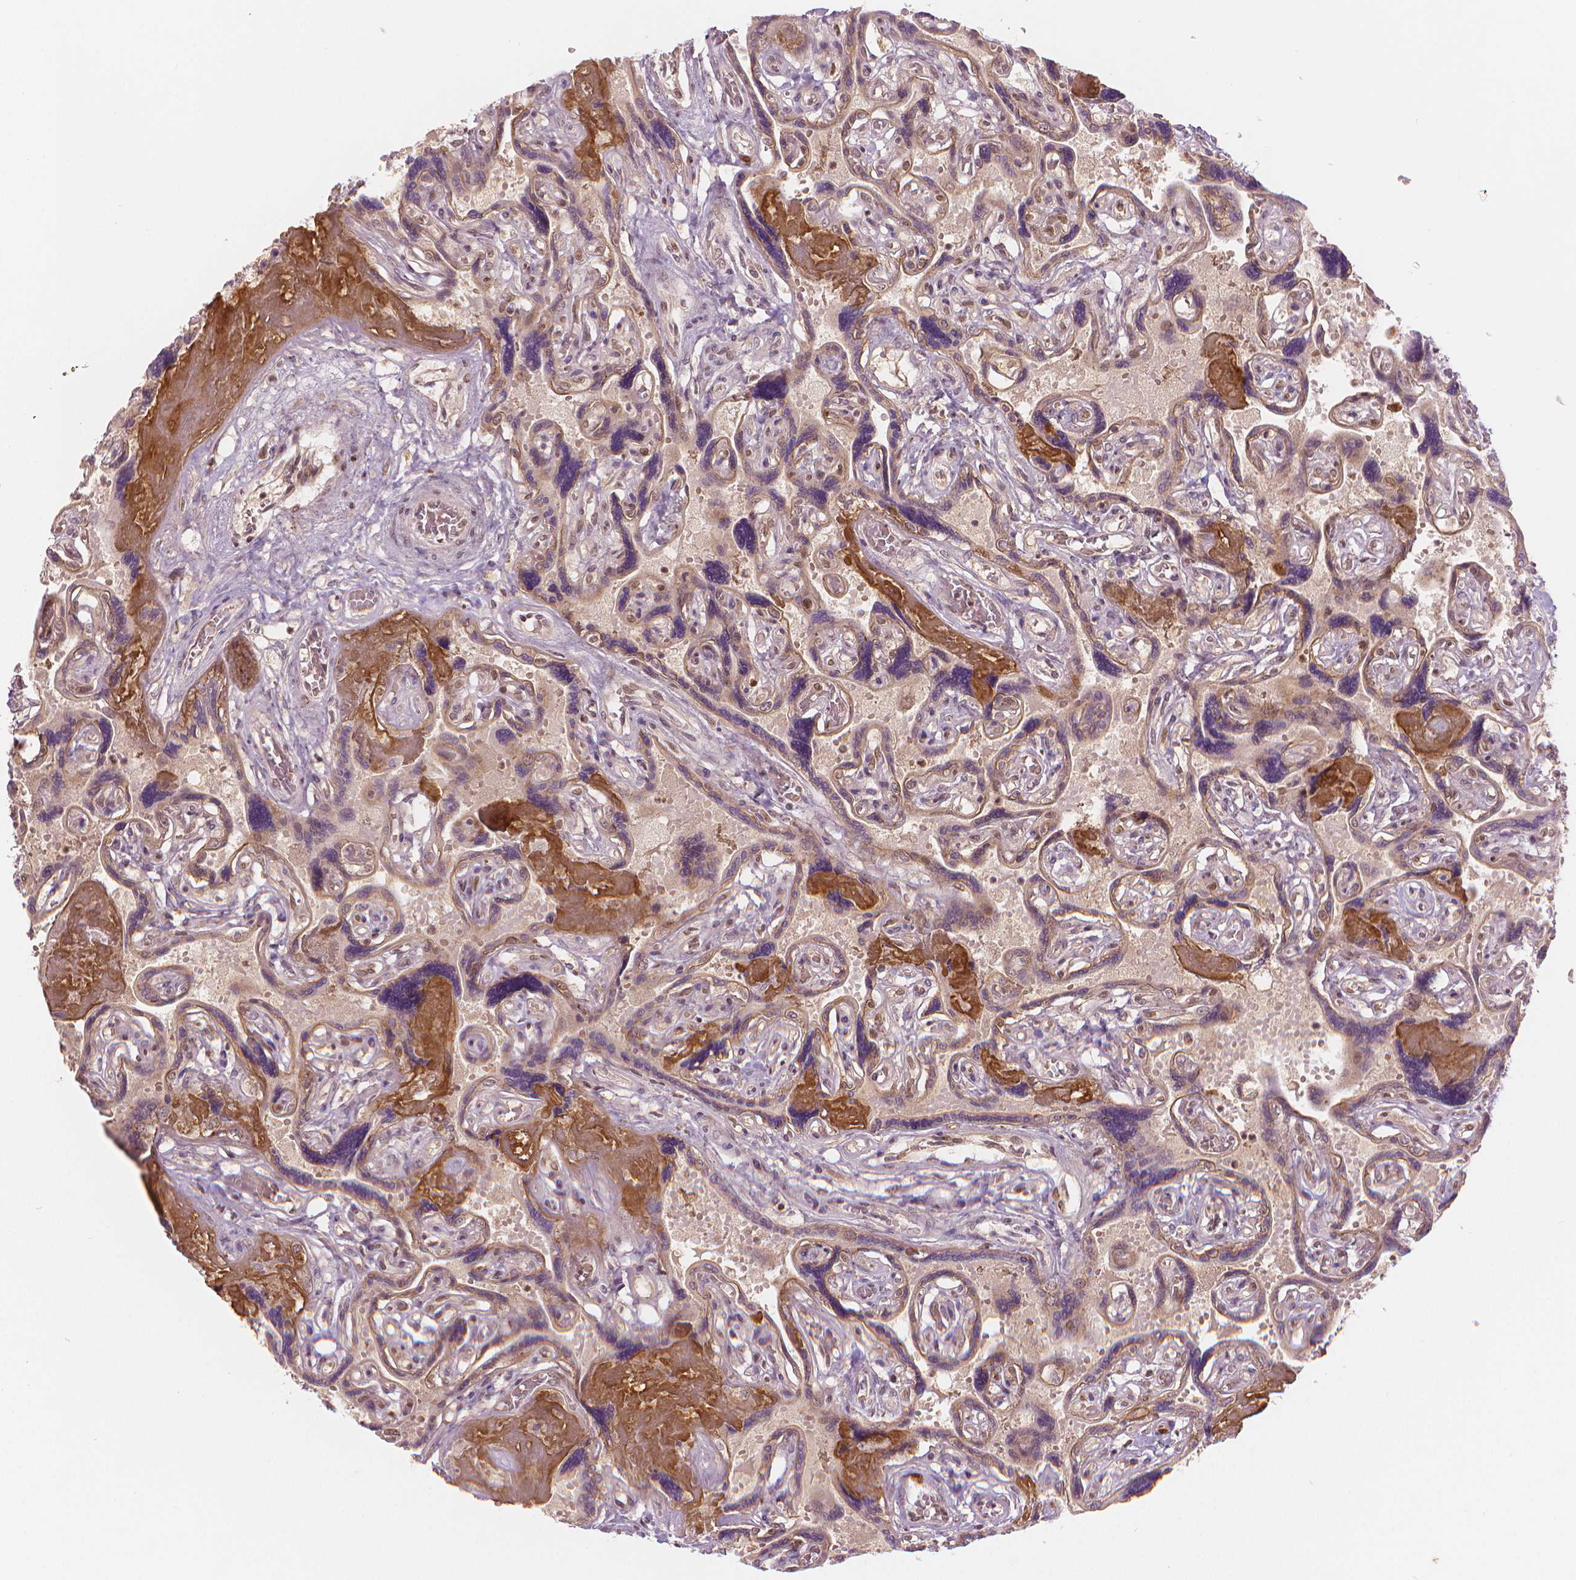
{"staining": {"intensity": "moderate", "quantity": ">75%", "location": "nuclear"}, "tissue": "placenta", "cell_type": "Decidual cells", "image_type": "normal", "snomed": [{"axis": "morphology", "description": "Normal tissue, NOS"}, {"axis": "topography", "description": "Placenta"}], "caption": "Moderate nuclear protein staining is appreciated in about >75% of decidual cells in placenta.", "gene": "NSD2", "patient": {"sex": "female", "age": 32}}